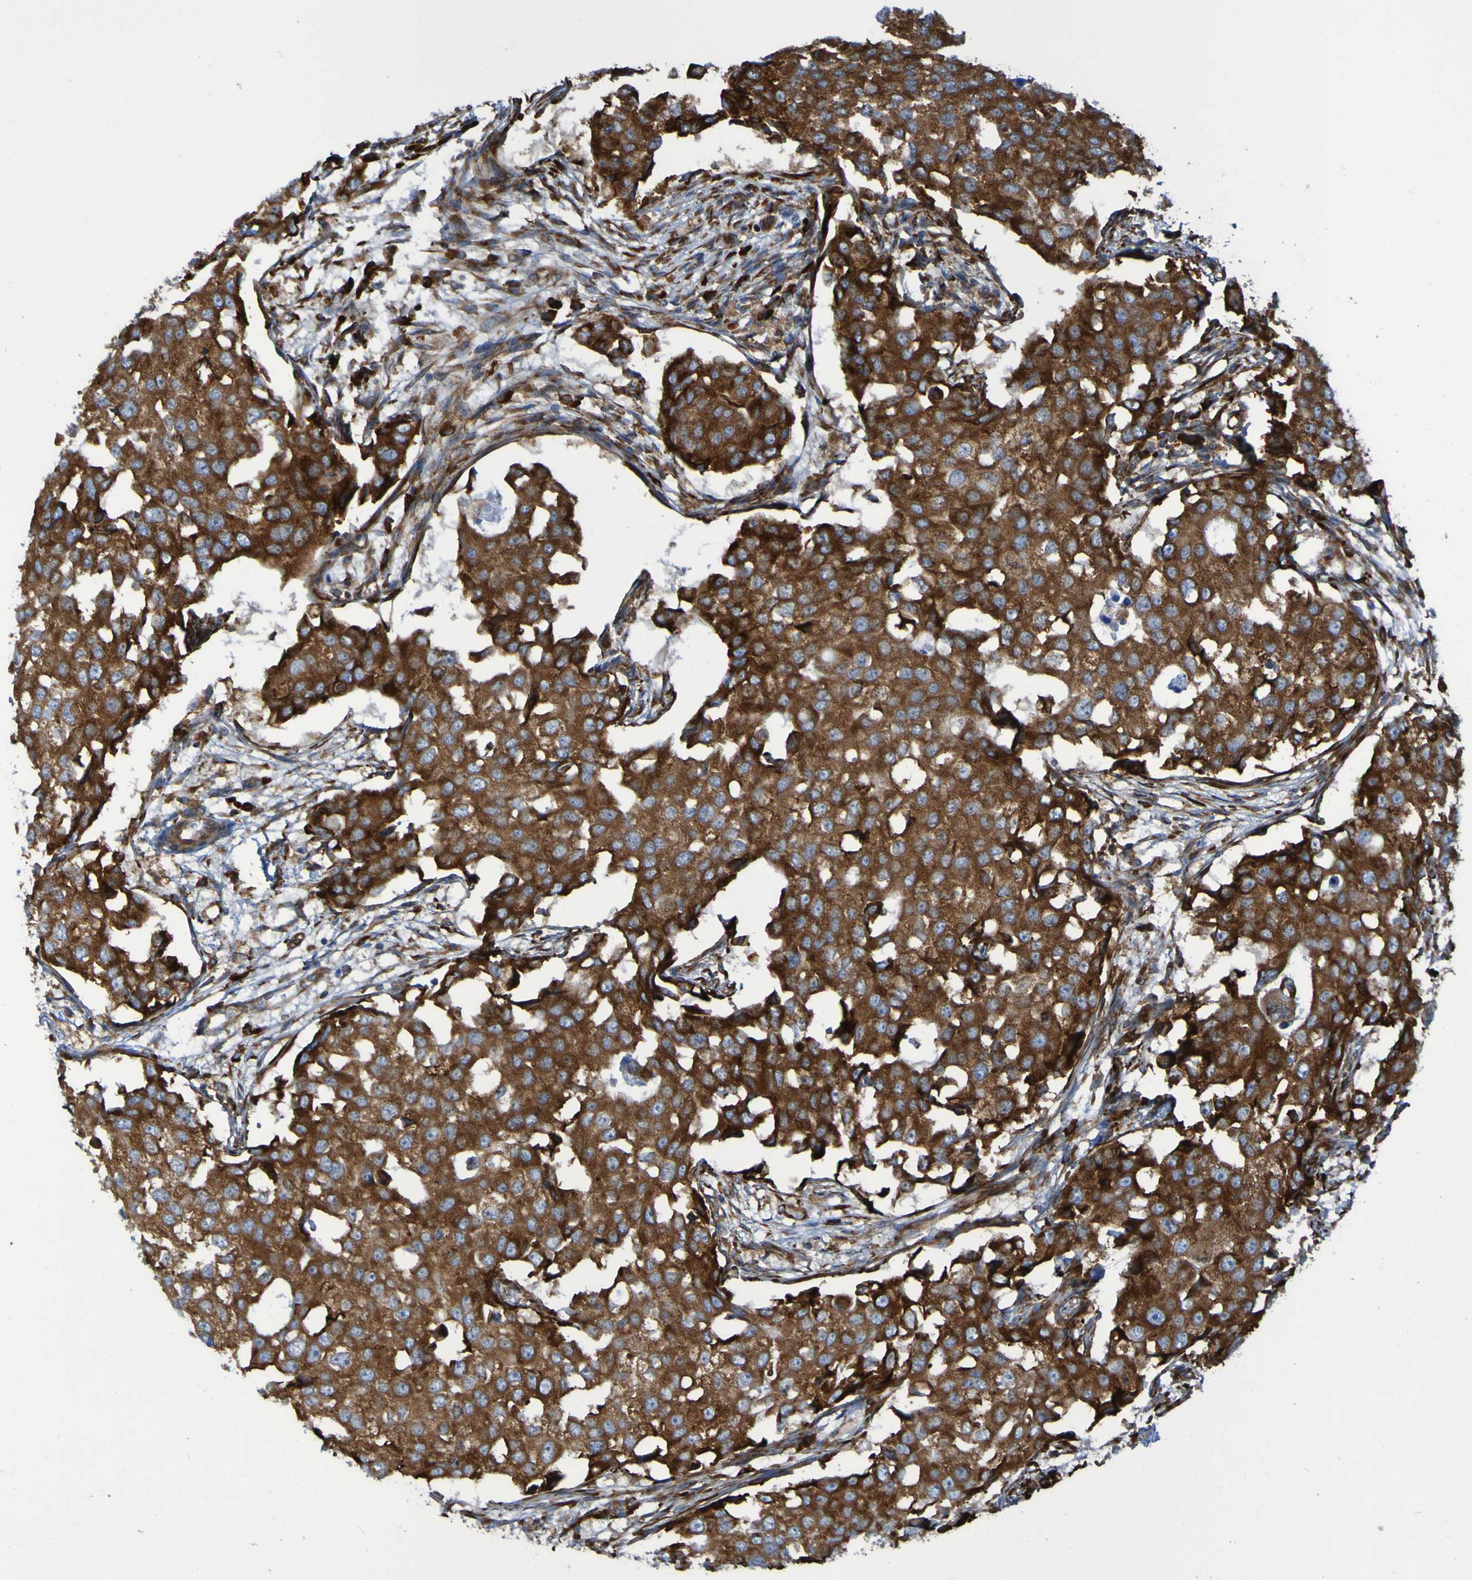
{"staining": {"intensity": "strong", "quantity": ">75%", "location": "cytoplasmic/membranous"}, "tissue": "breast cancer", "cell_type": "Tumor cells", "image_type": "cancer", "snomed": [{"axis": "morphology", "description": "Duct carcinoma"}, {"axis": "topography", "description": "Breast"}], "caption": "About >75% of tumor cells in breast infiltrating ductal carcinoma demonstrate strong cytoplasmic/membranous protein staining as visualized by brown immunohistochemical staining.", "gene": "RPL10", "patient": {"sex": "female", "age": 27}}